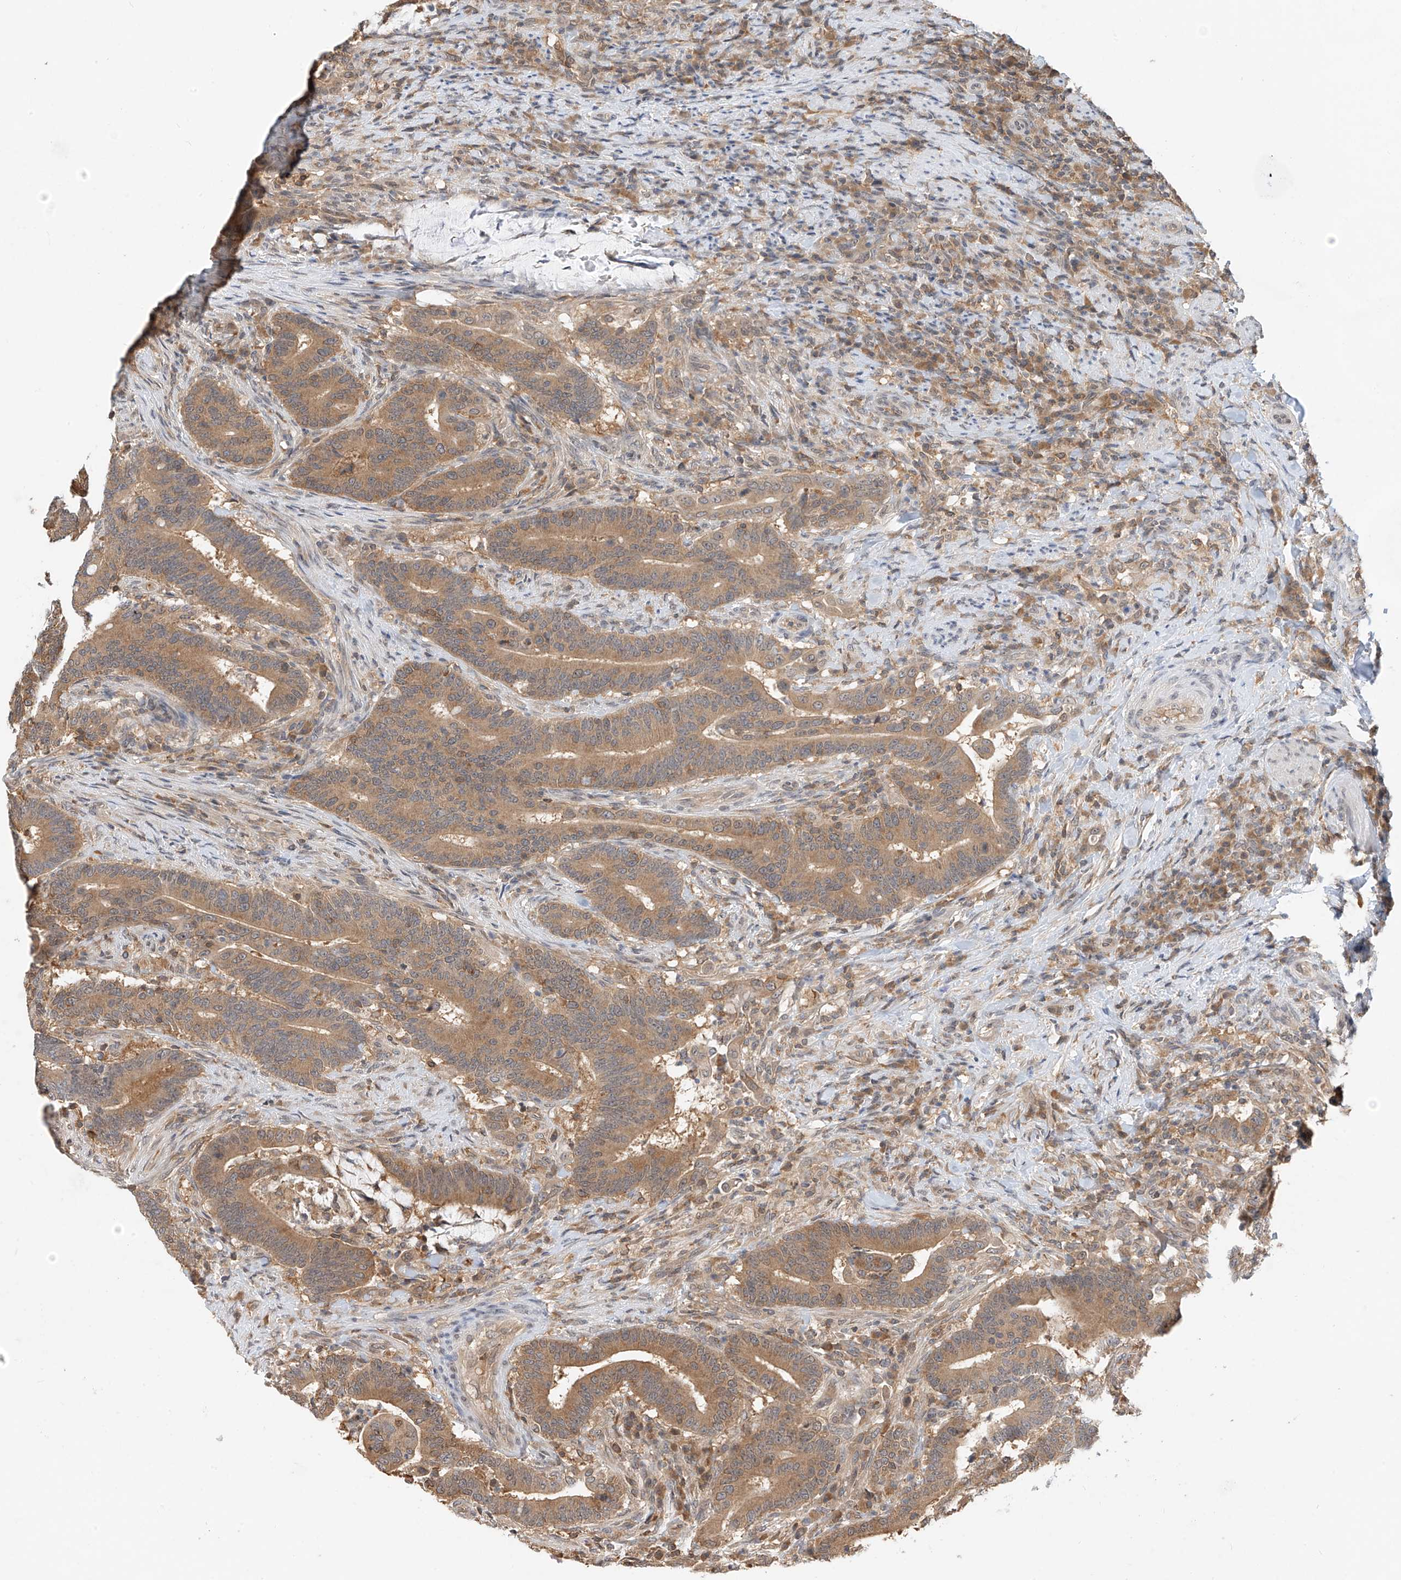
{"staining": {"intensity": "moderate", "quantity": ">75%", "location": "cytoplasmic/membranous"}, "tissue": "colorectal cancer", "cell_type": "Tumor cells", "image_type": "cancer", "snomed": [{"axis": "morphology", "description": "Adenocarcinoma, NOS"}, {"axis": "topography", "description": "Colon"}], "caption": "Human adenocarcinoma (colorectal) stained with a protein marker reveals moderate staining in tumor cells.", "gene": "PPA2", "patient": {"sex": "female", "age": 66}}